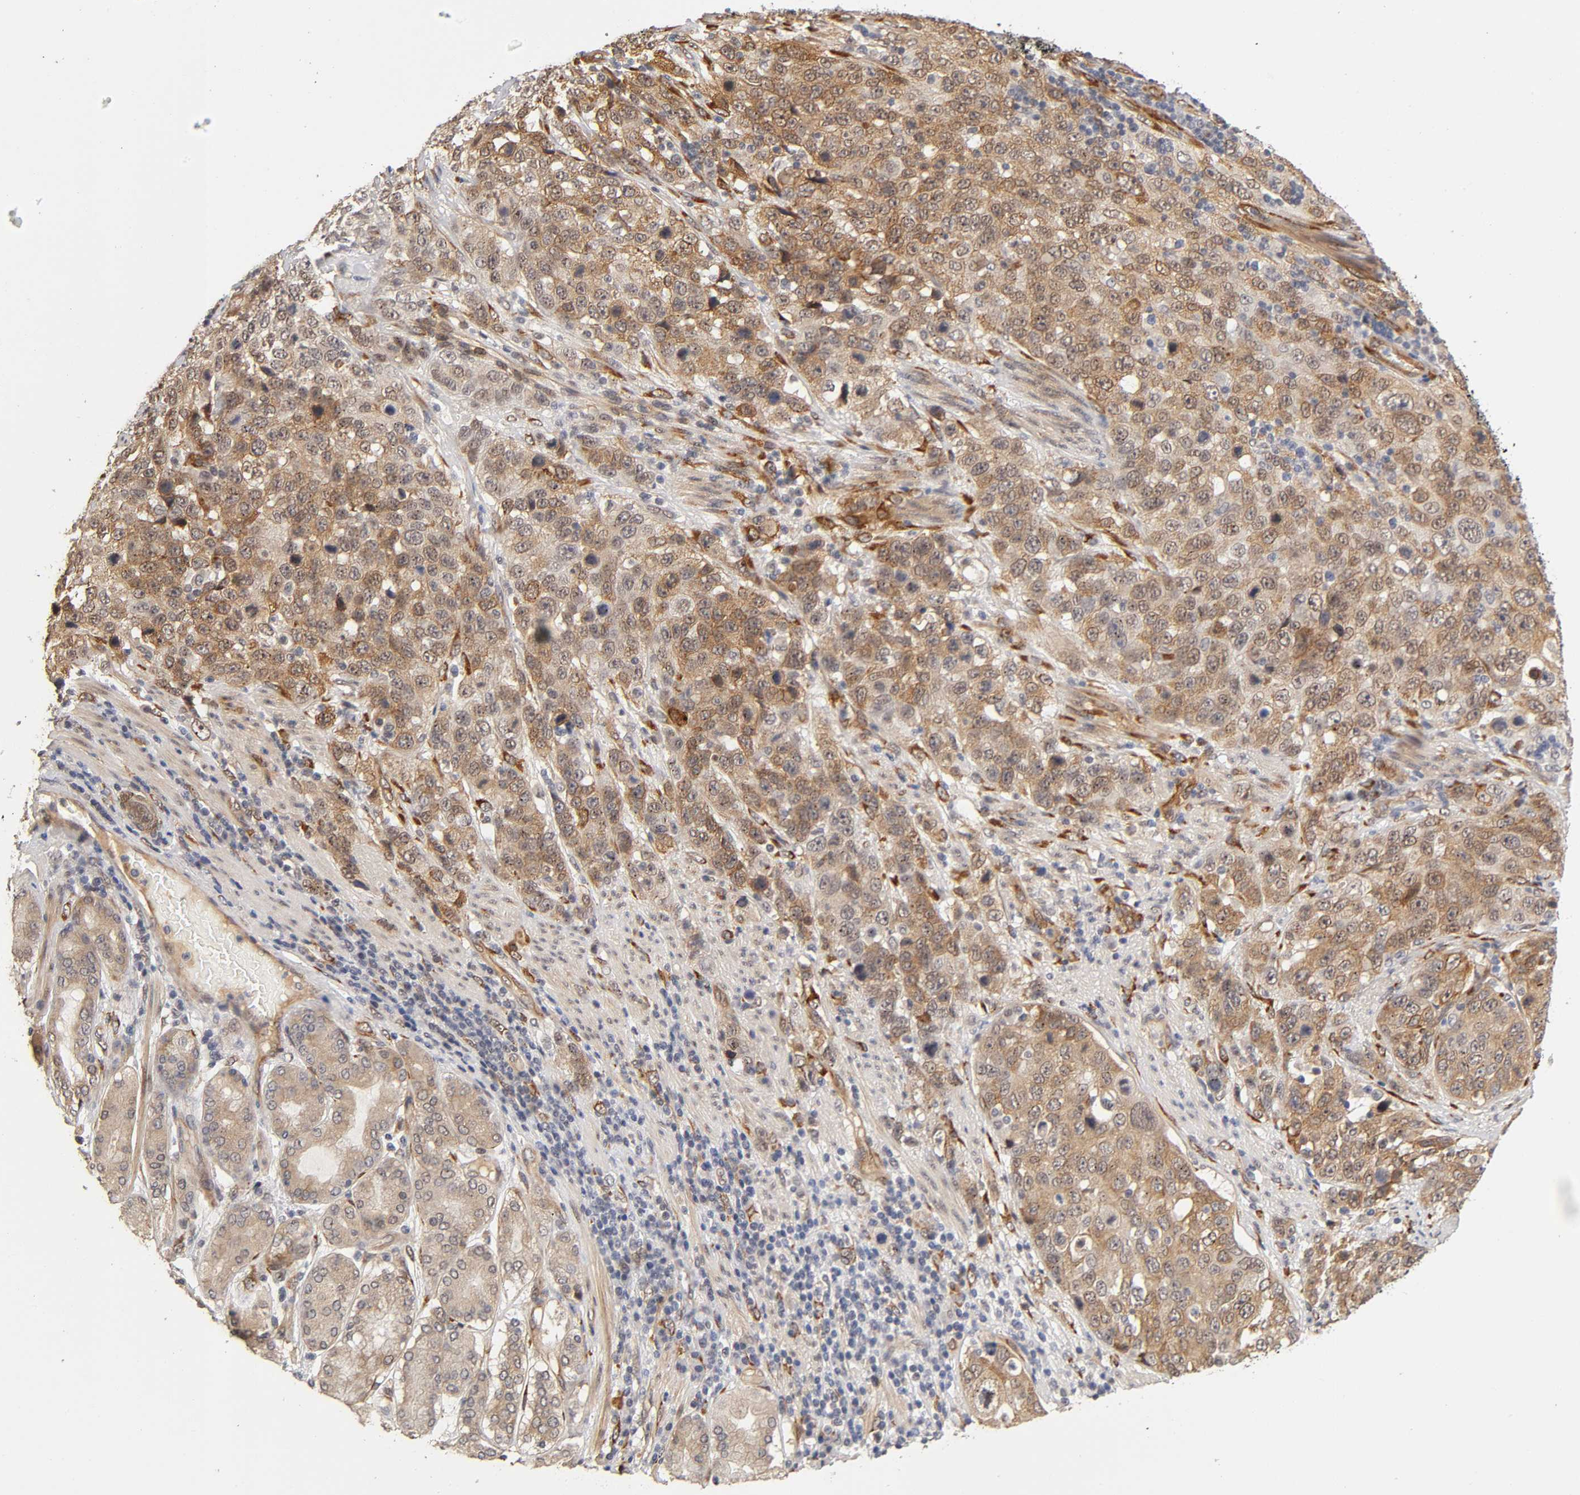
{"staining": {"intensity": "moderate", "quantity": ">75%", "location": "cytoplasmic/membranous"}, "tissue": "stomach cancer", "cell_type": "Tumor cells", "image_type": "cancer", "snomed": [{"axis": "morphology", "description": "Normal tissue, NOS"}, {"axis": "morphology", "description": "Adenocarcinoma, NOS"}, {"axis": "topography", "description": "Stomach"}], "caption": "Brown immunohistochemical staining in human adenocarcinoma (stomach) shows moderate cytoplasmic/membranous staining in approximately >75% of tumor cells.", "gene": "LAMB1", "patient": {"sex": "male", "age": 48}}